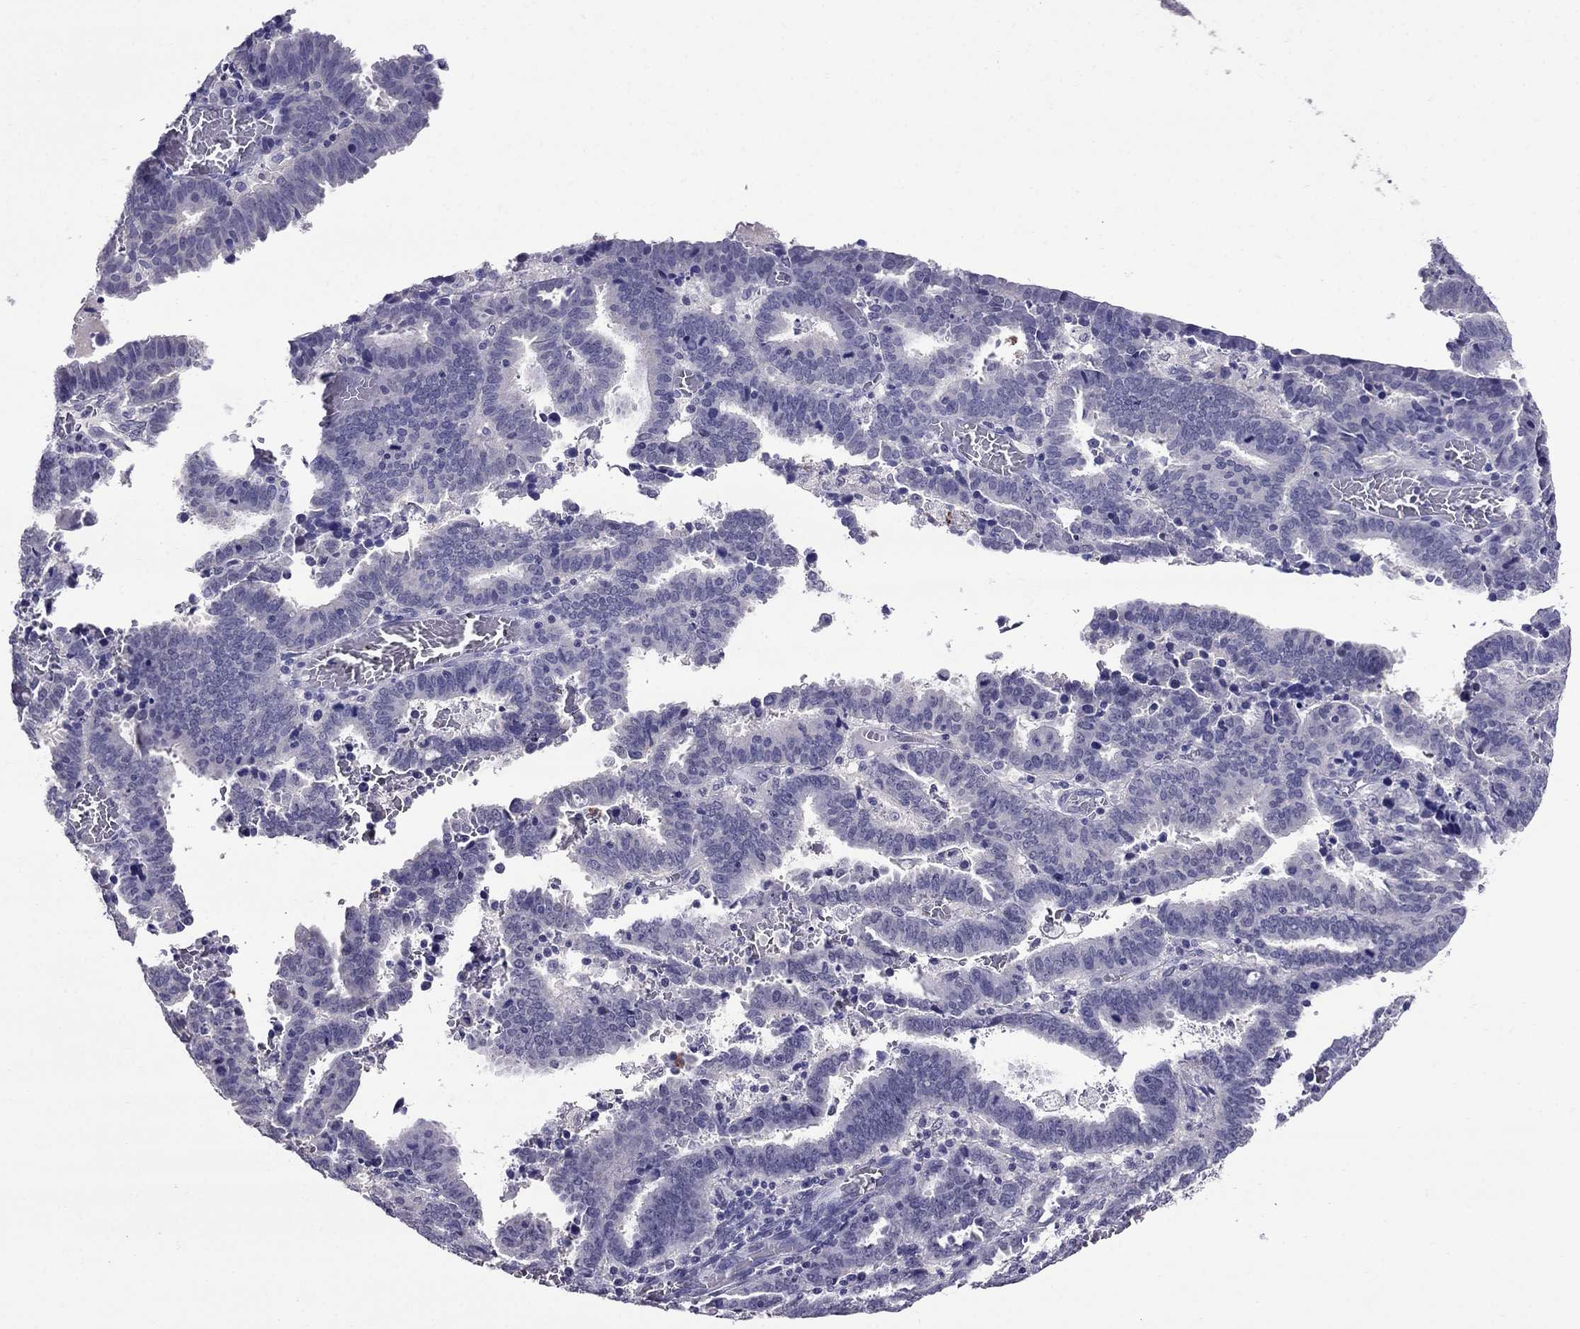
{"staining": {"intensity": "negative", "quantity": "none", "location": "none"}, "tissue": "endometrial cancer", "cell_type": "Tumor cells", "image_type": "cancer", "snomed": [{"axis": "morphology", "description": "Adenocarcinoma, NOS"}, {"axis": "topography", "description": "Uterus"}], "caption": "Photomicrograph shows no protein positivity in tumor cells of endometrial adenocarcinoma tissue. (Brightfield microscopy of DAB immunohistochemistry (IHC) at high magnification).", "gene": "OLFM4", "patient": {"sex": "female", "age": 83}}